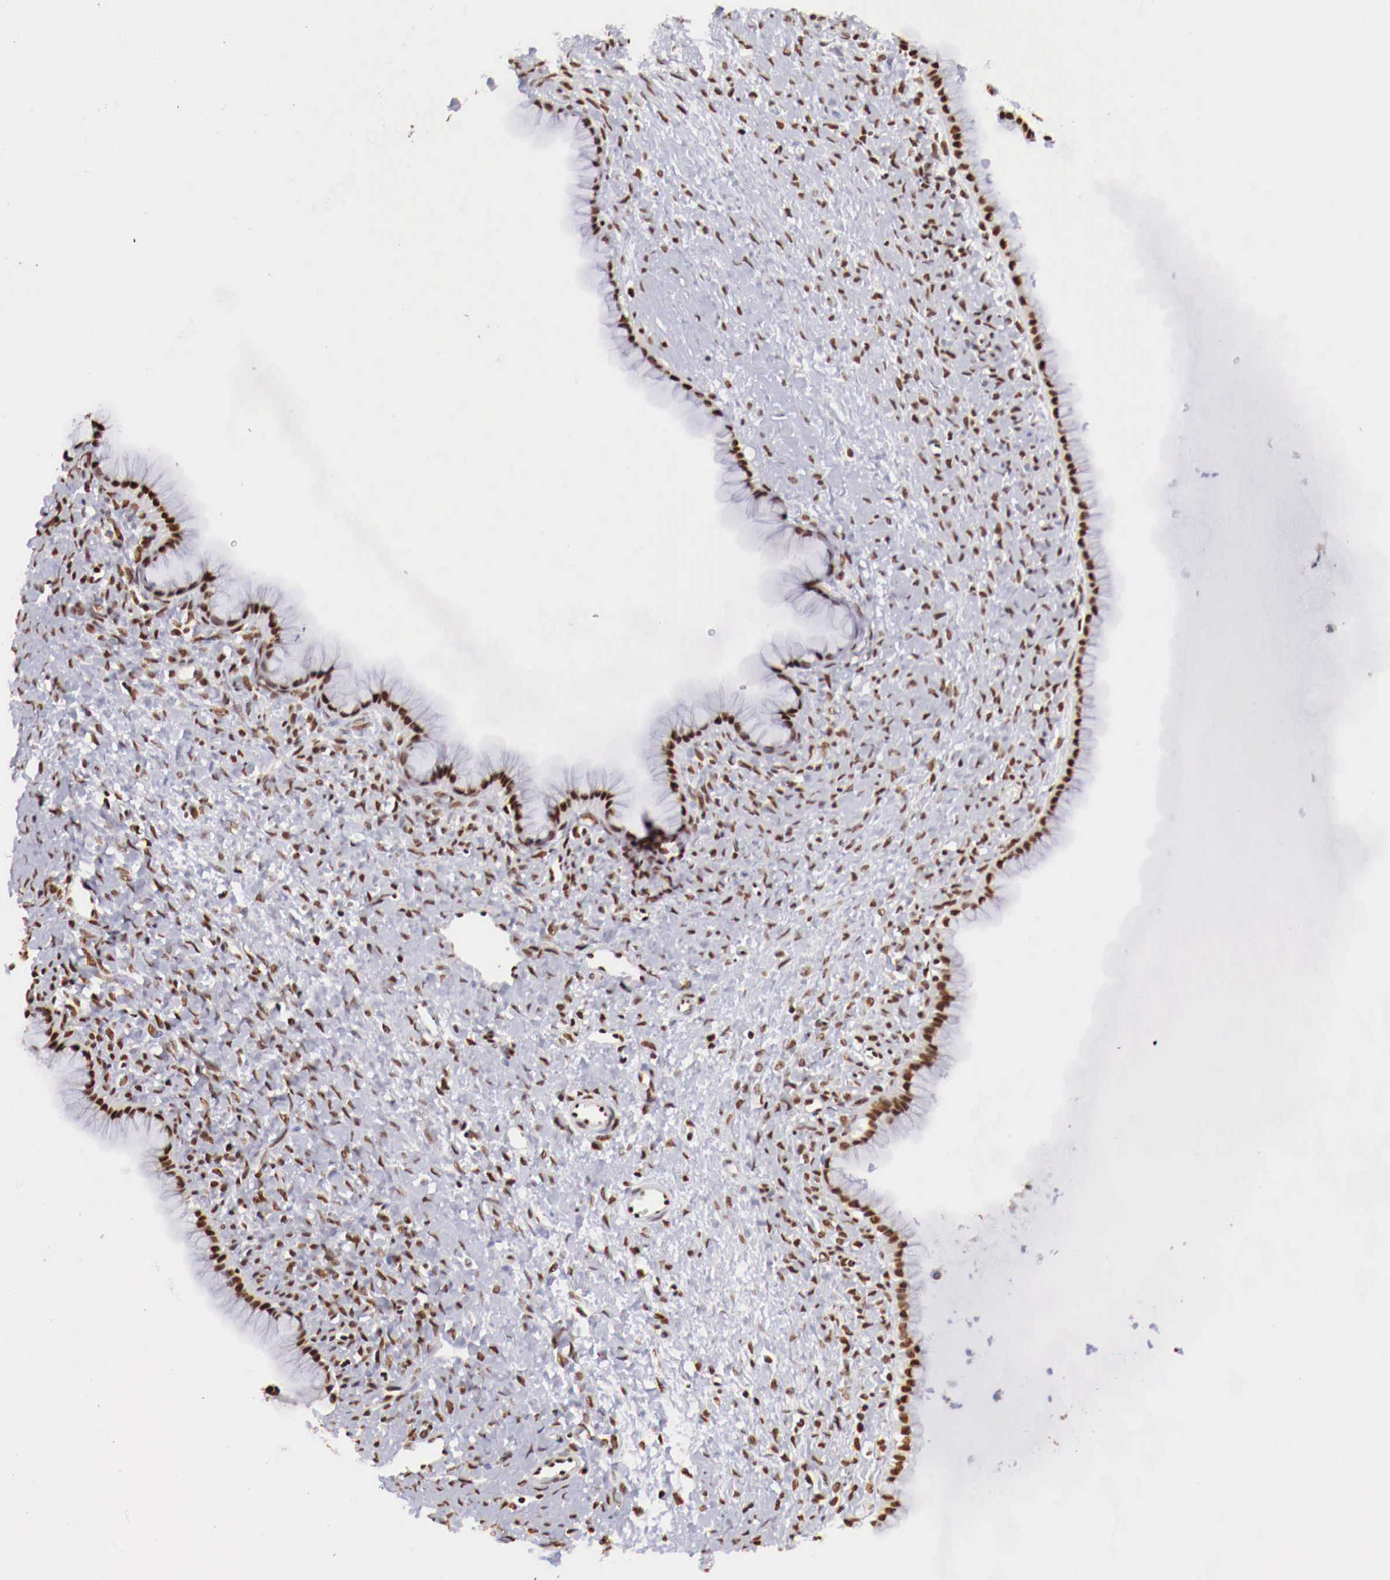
{"staining": {"intensity": "moderate", "quantity": ">75%", "location": "nuclear"}, "tissue": "ovarian cancer", "cell_type": "Tumor cells", "image_type": "cancer", "snomed": [{"axis": "morphology", "description": "Cystadenocarcinoma, mucinous, NOS"}, {"axis": "topography", "description": "Ovary"}], "caption": "Immunohistochemistry (IHC) image of mucinous cystadenocarcinoma (ovarian) stained for a protein (brown), which displays medium levels of moderate nuclear staining in approximately >75% of tumor cells.", "gene": "MAX", "patient": {"sex": "female", "age": 25}}